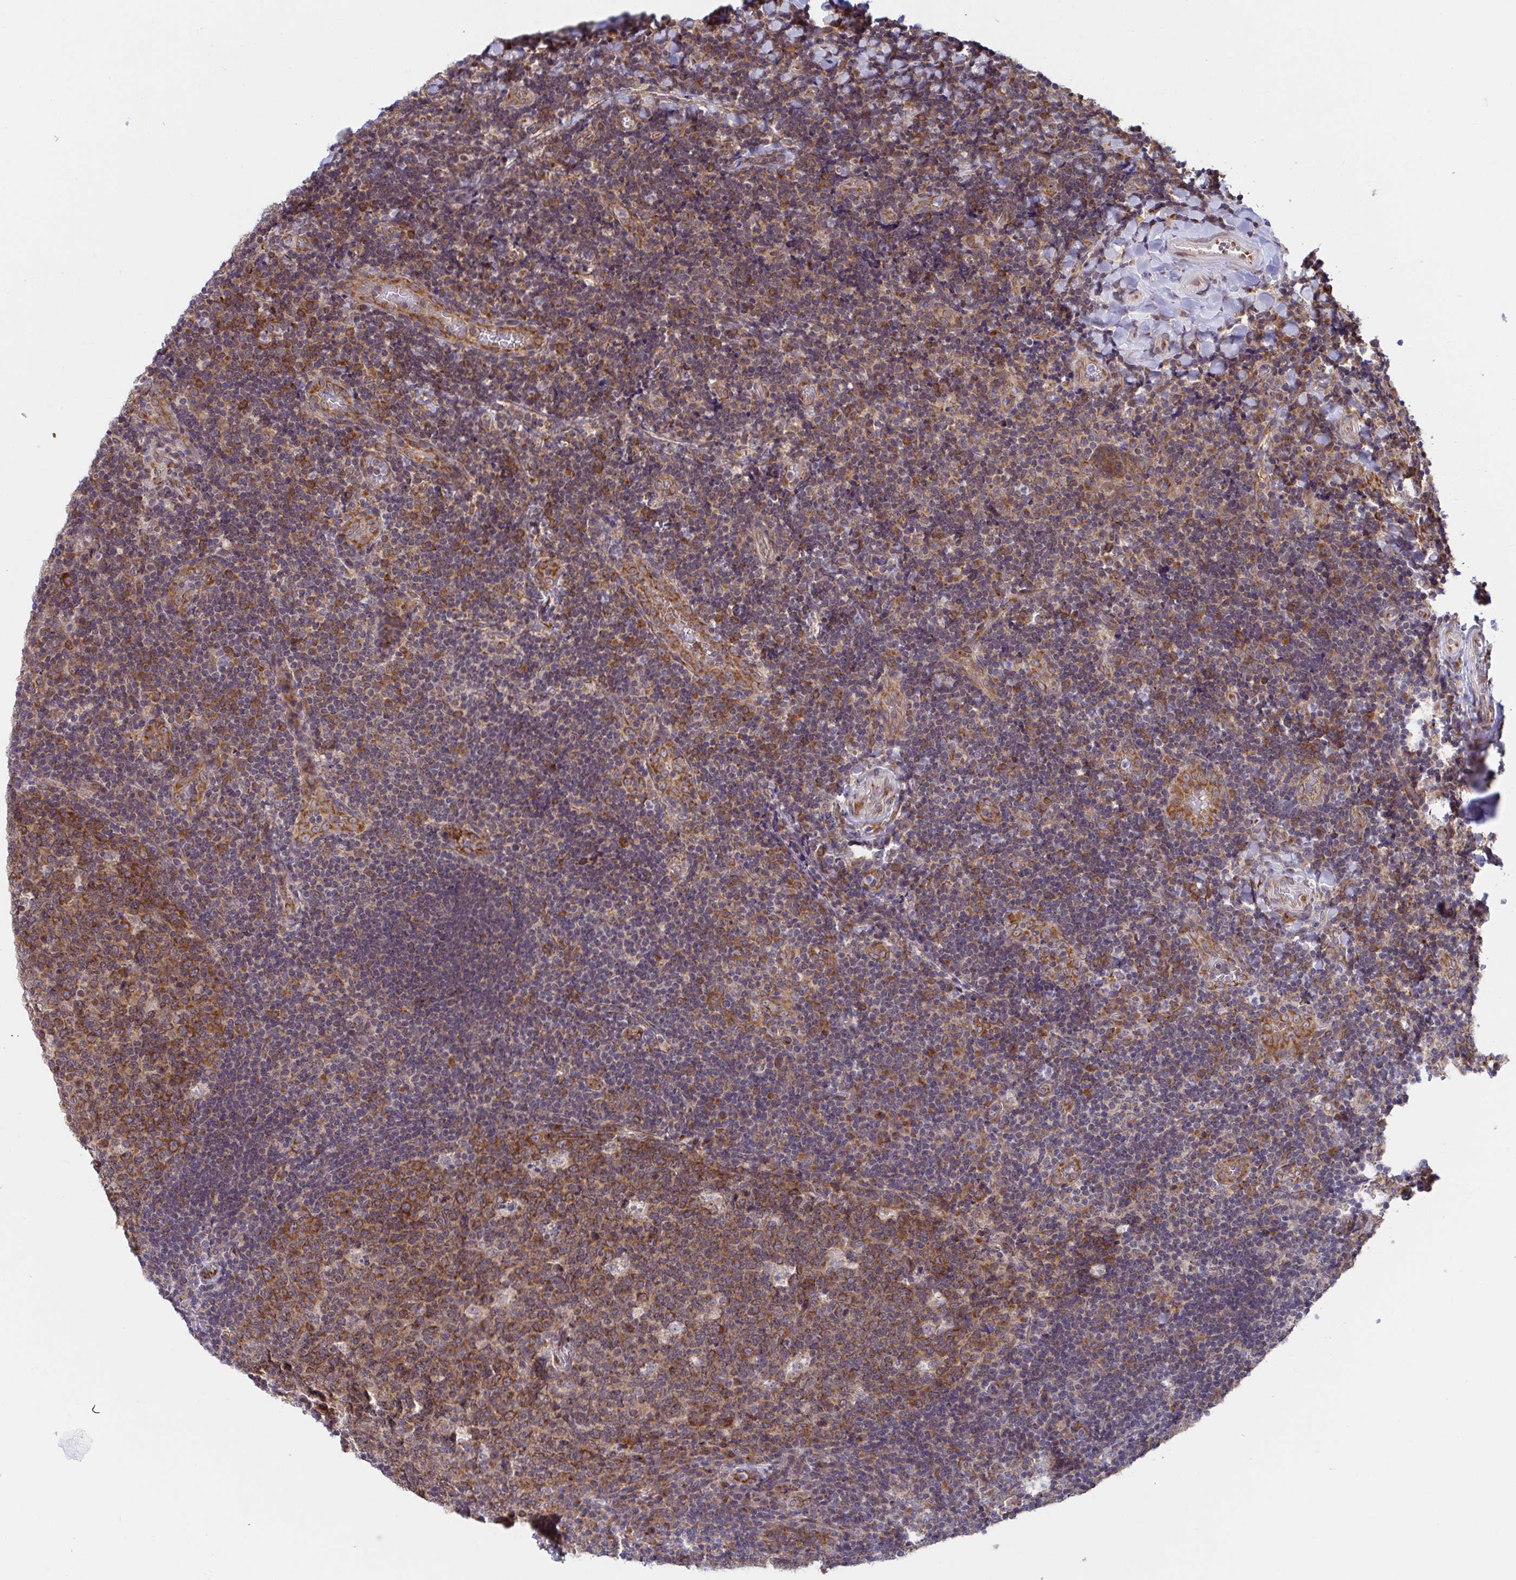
{"staining": {"intensity": "moderate", "quantity": ">75%", "location": "cytoplasmic/membranous"}, "tissue": "tonsil", "cell_type": "Germinal center cells", "image_type": "normal", "snomed": [{"axis": "morphology", "description": "Normal tissue, NOS"}, {"axis": "topography", "description": "Tonsil"}], "caption": "Immunohistochemical staining of normal human tonsil shows moderate cytoplasmic/membranous protein staining in approximately >75% of germinal center cells.", "gene": "ATP5MJ", "patient": {"sex": "male", "age": 17}}